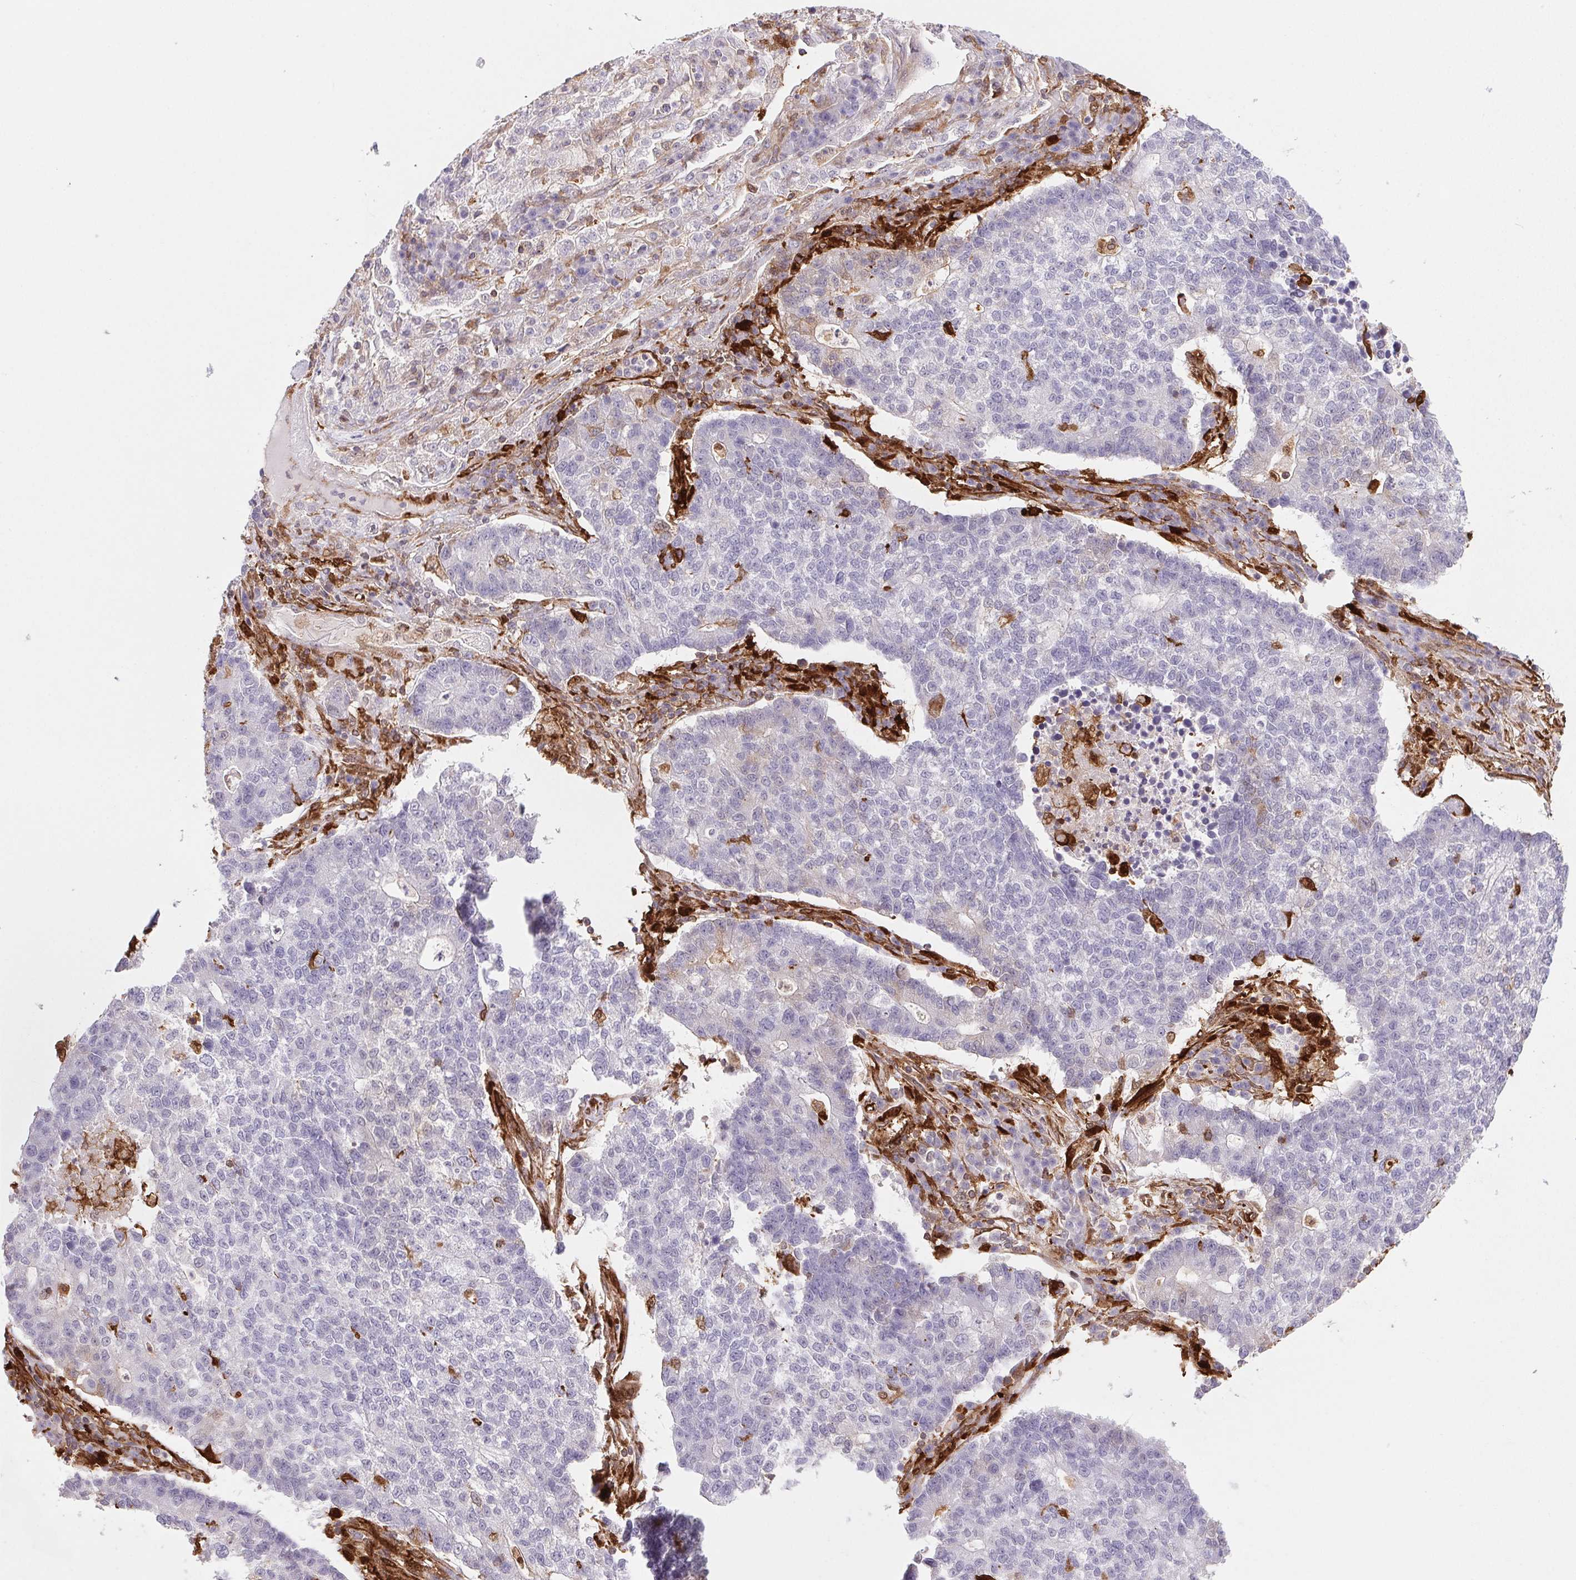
{"staining": {"intensity": "negative", "quantity": "none", "location": "none"}, "tissue": "lung cancer", "cell_type": "Tumor cells", "image_type": "cancer", "snomed": [{"axis": "morphology", "description": "Adenocarcinoma, NOS"}, {"axis": "topography", "description": "Lung"}], "caption": "Immunohistochemistry of human lung cancer reveals no expression in tumor cells.", "gene": "GBP1", "patient": {"sex": "male", "age": 57}}